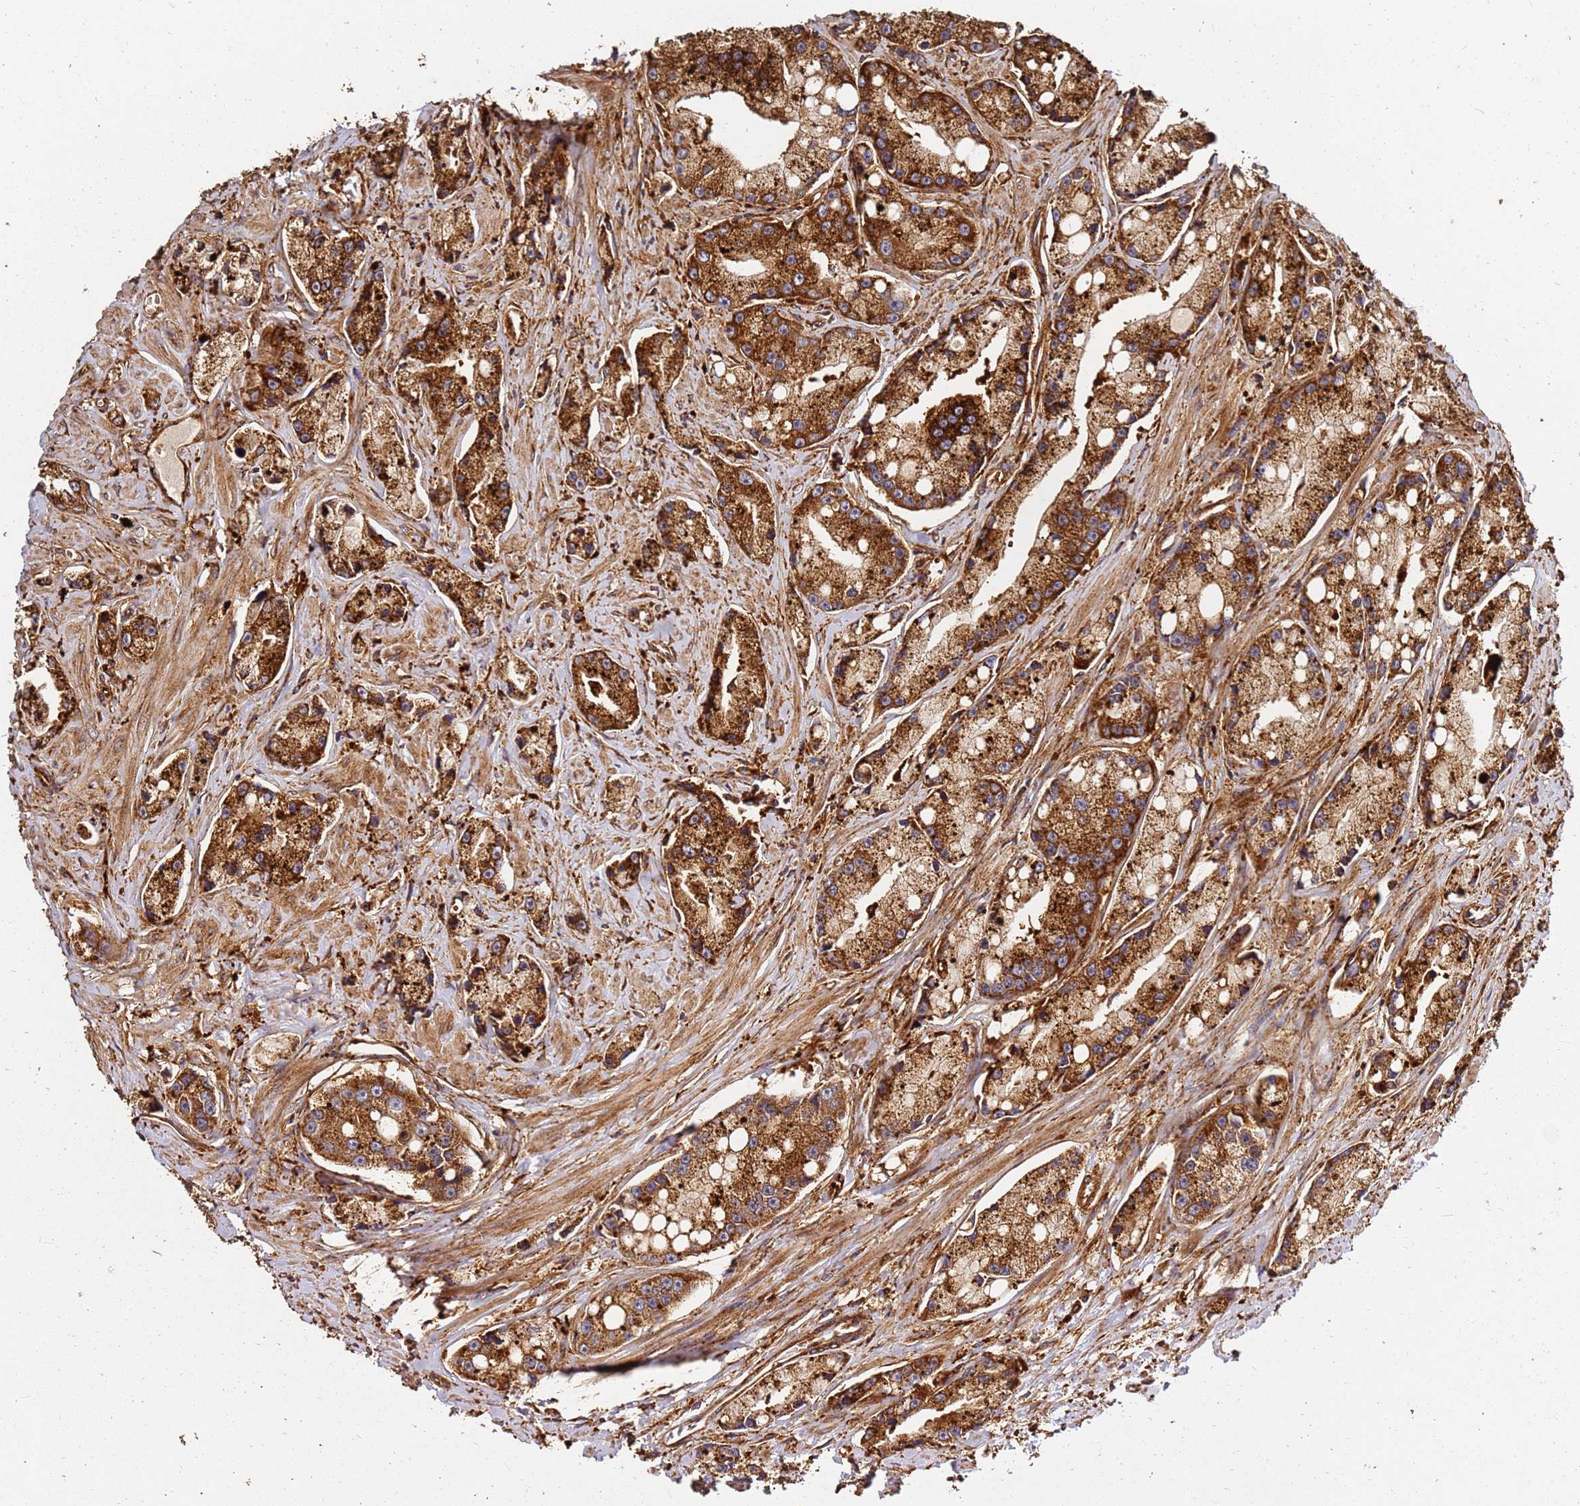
{"staining": {"intensity": "strong", "quantity": ">75%", "location": "cytoplasmic/membranous"}, "tissue": "prostate cancer", "cell_type": "Tumor cells", "image_type": "cancer", "snomed": [{"axis": "morphology", "description": "Adenocarcinoma, High grade"}, {"axis": "topography", "description": "Prostate"}], "caption": "Tumor cells exhibit strong cytoplasmic/membranous expression in approximately >75% of cells in prostate cancer.", "gene": "DVL3", "patient": {"sex": "male", "age": 74}}